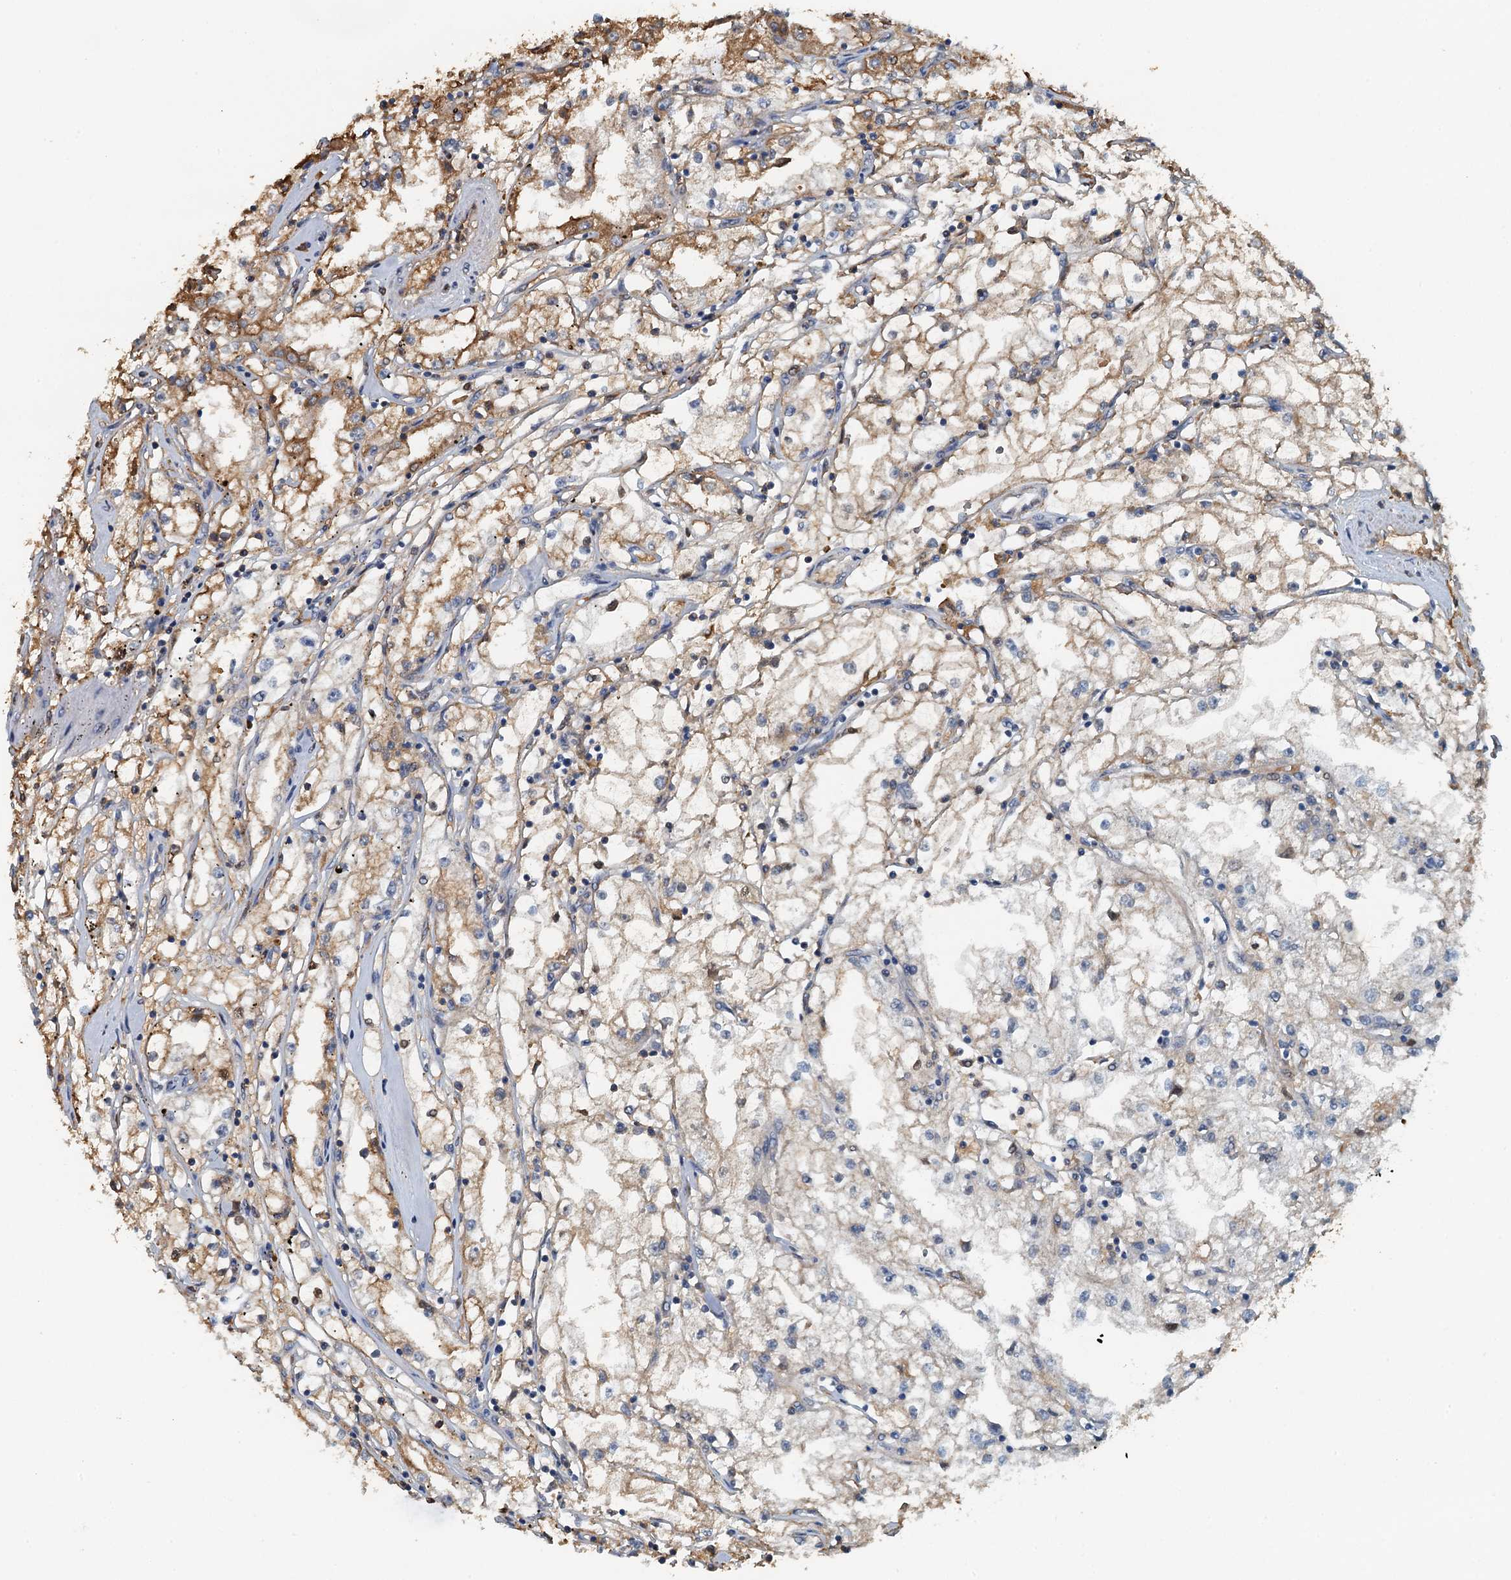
{"staining": {"intensity": "weak", "quantity": "<25%", "location": "cytoplasmic/membranous"}, "tissue": "renal cancer", "cell_type": "Tumor cells", "image_type": "cancer", "snomed": [{"axis": "morphology", "description": "Adenocarcinoma, NOS"}, {"axis": "topography", "description": "Kidney"}], "caption": "Human renal cancer stained for a protein using immunohistochemistry displays no positivity in tumor cells.", "gene": "LSM14B", "patient": {"sex": "male", "age": 56}}